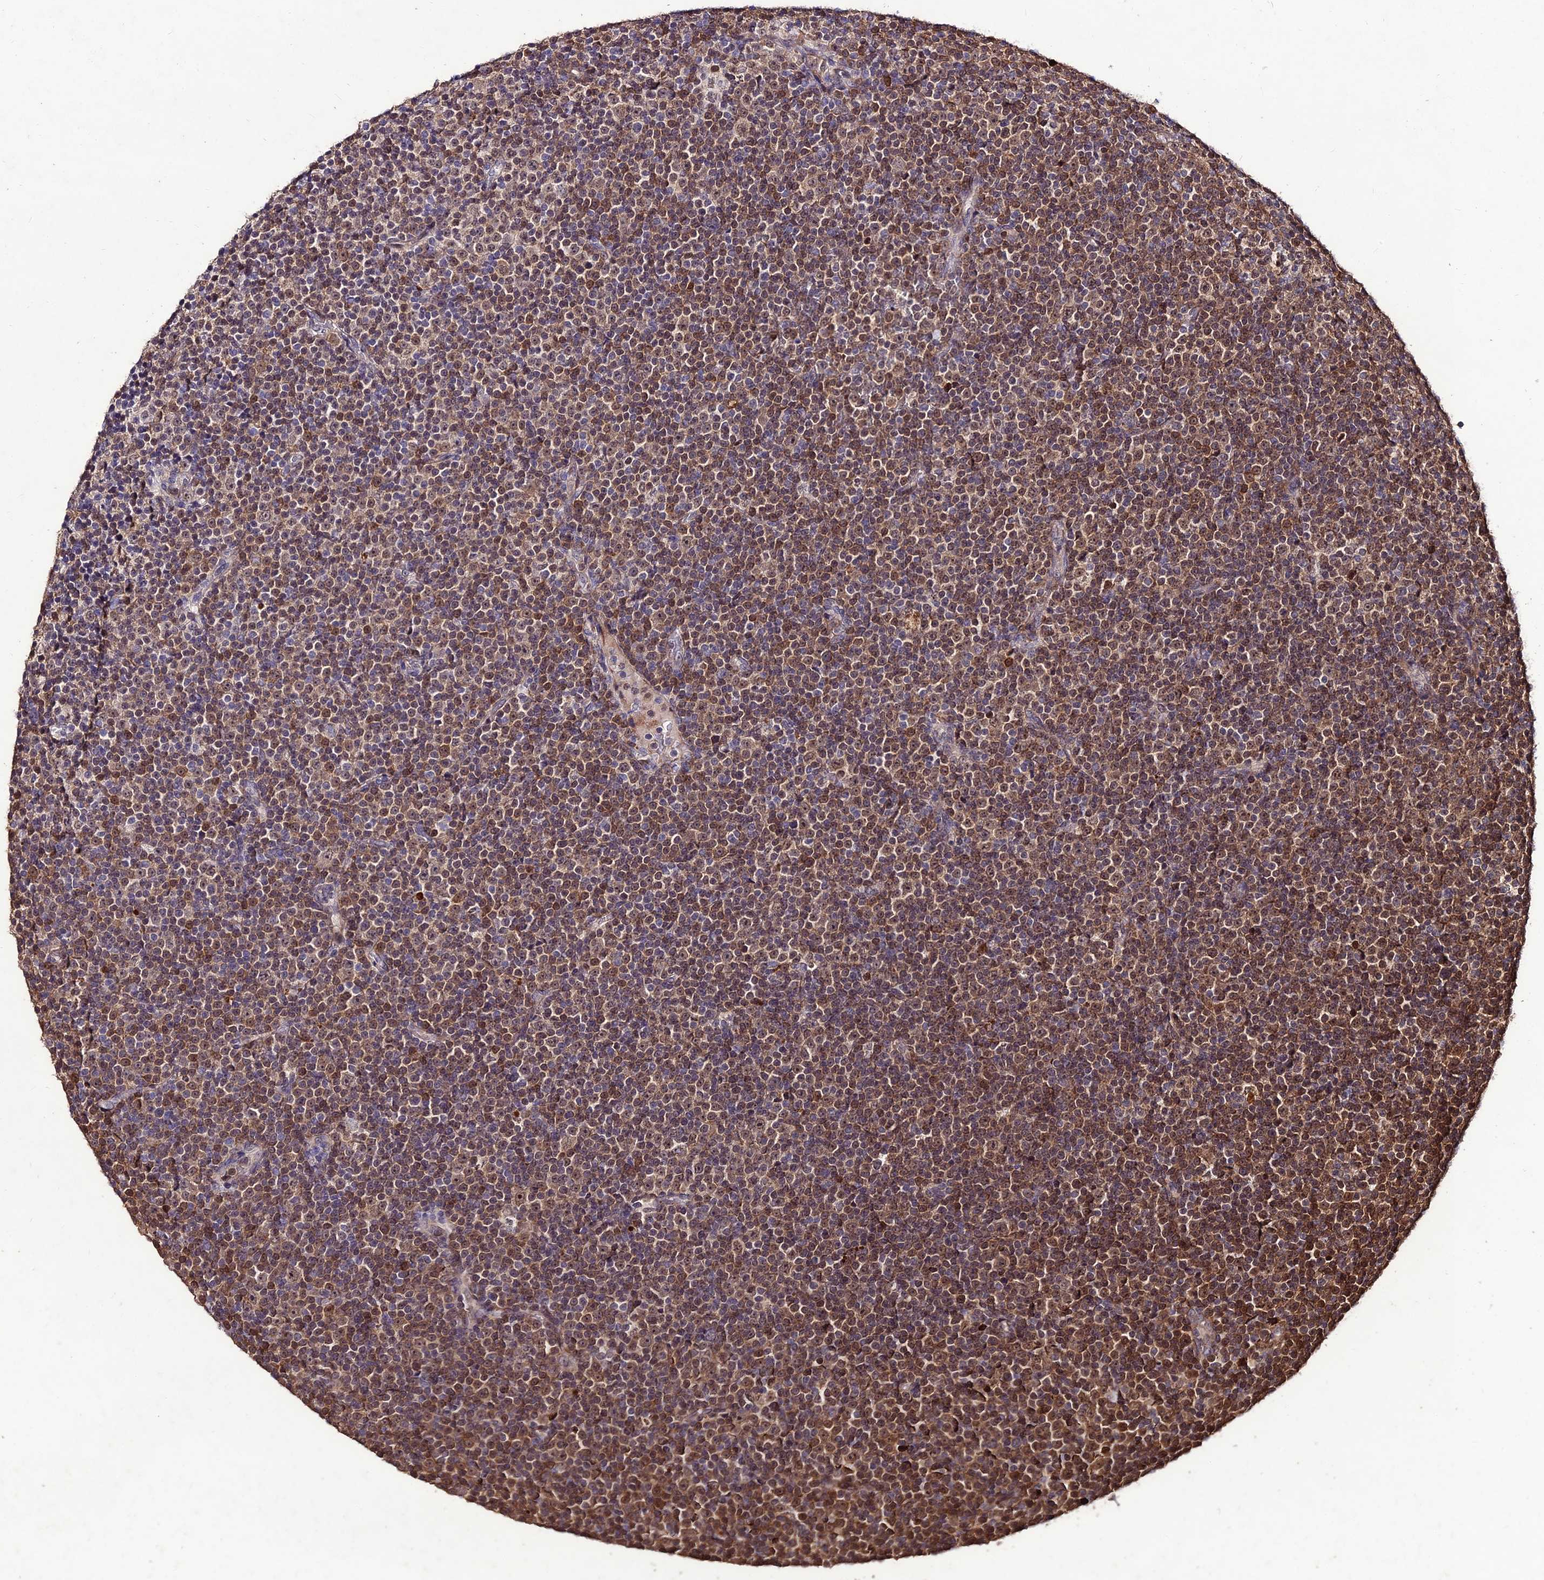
{"staining": {"intensity": "moderate", "quantity": ">75%", "location": "nuclear"}, "tissue": "lymphoma", "cell_type": "Tumor cells", "image_type": "cancer", "snomed": [{"axis": "morphology", "description": "Malignant lymphoma, non-Hodgkin's type, Low grade"}, {"axis": "topography", "description": "Lymph node"}], "caption": "Low-grade malignant lymphoma, non-Hodgkin's type was stained to show a protein in brown. There is medium levels of moderate nuclear staining in about >75% of tumor cells.", "gene": "ZNF766", "patient": {"sex": "female", "age": 67}}